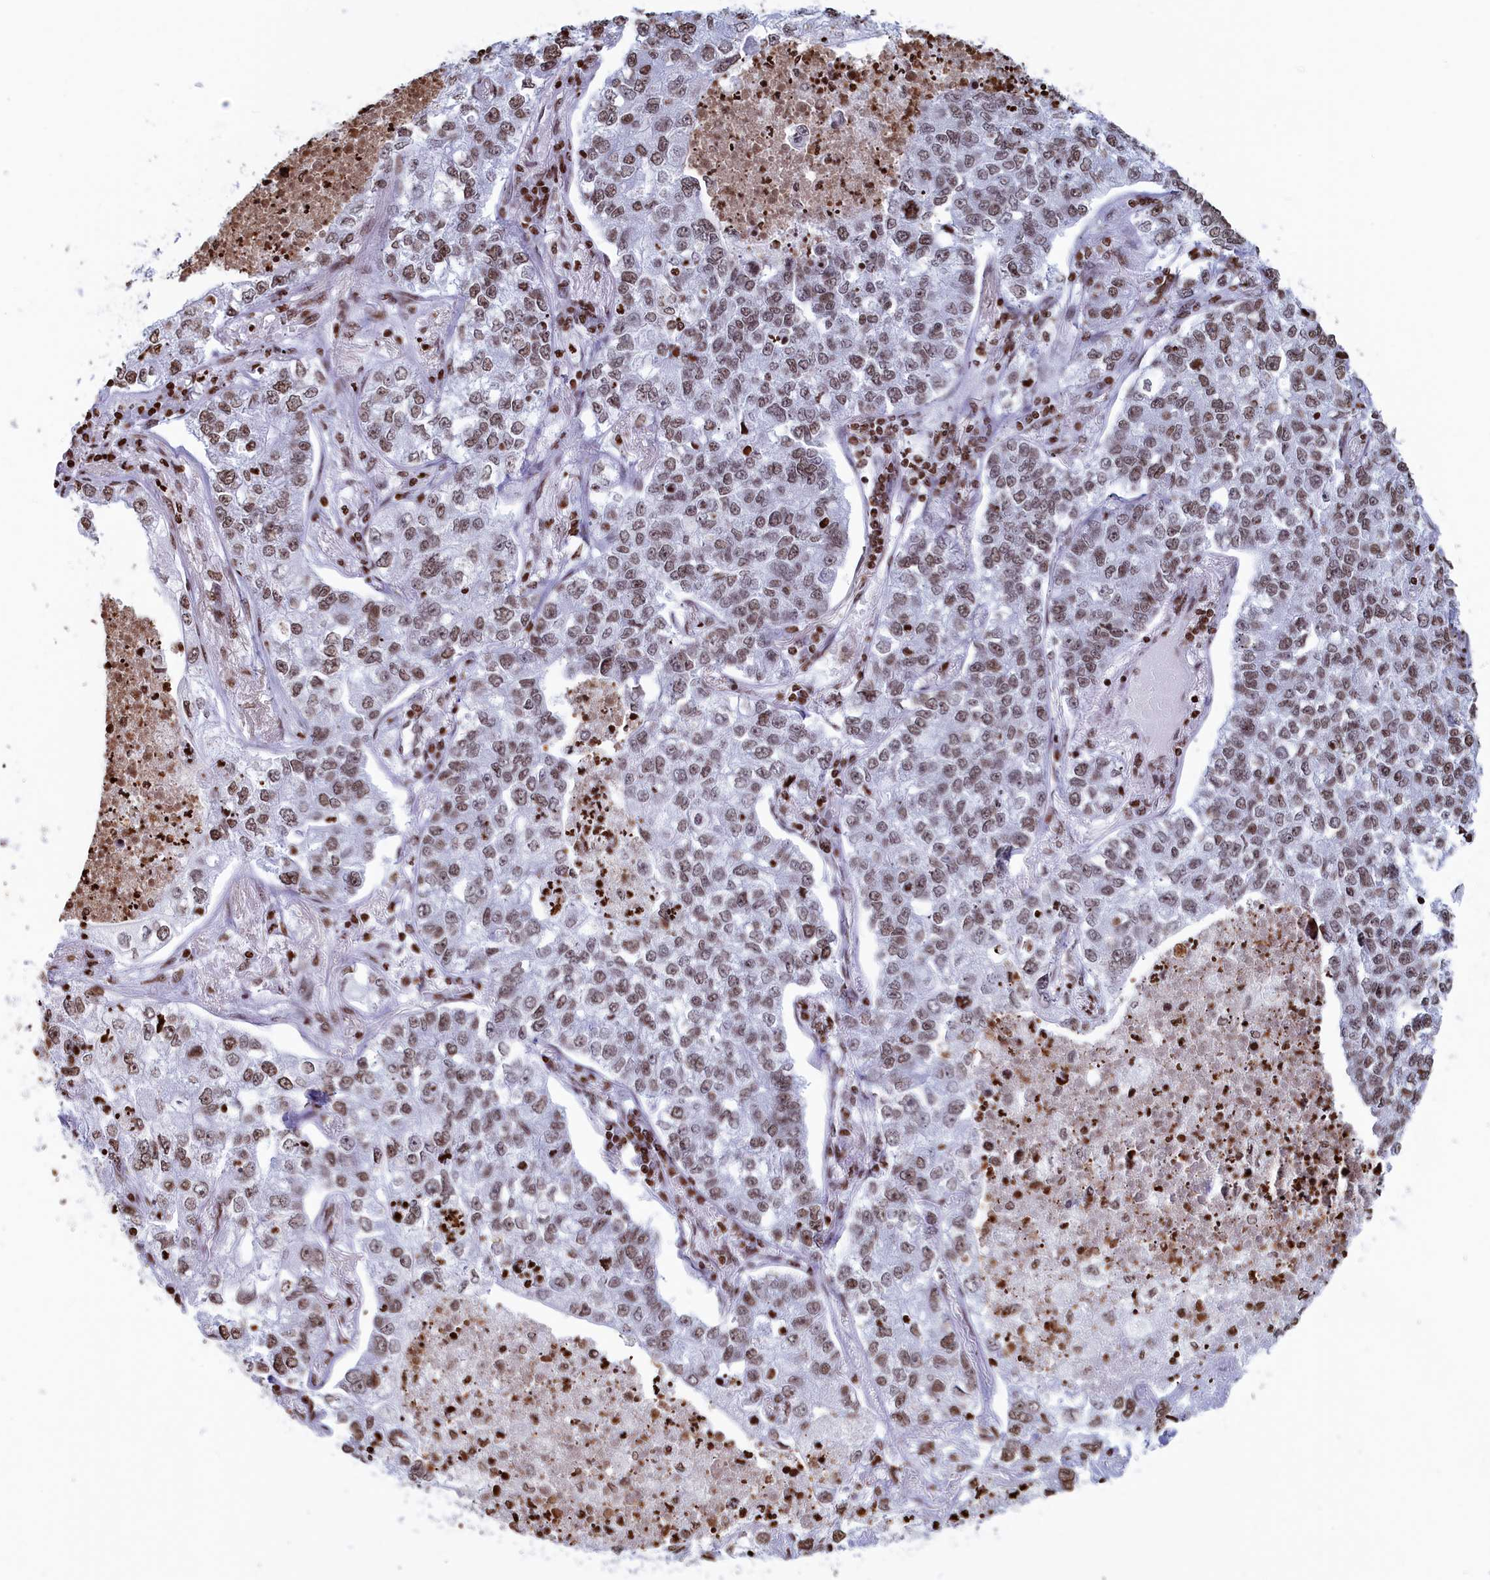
{"staining": {"intensity": "moderate", "quantity": ">75%", "location": "nuclear"}, "tissue": "lung cancer", "cell_type": "Tumor cells", "image_type": "cancer", "snomed": [{"axis": "morphology", "description": "Adenocarcinoma, NOS"}, {"axis": "topography", "description": "Lung"}], "caption": "Protein staining of adenocarcinoma (lung) tissue demonstrates moderate nuclear staining in about >75% of tumor cells.", "gene": "APOBEC3A", "patient": {"sex": "male", "age": 49}}